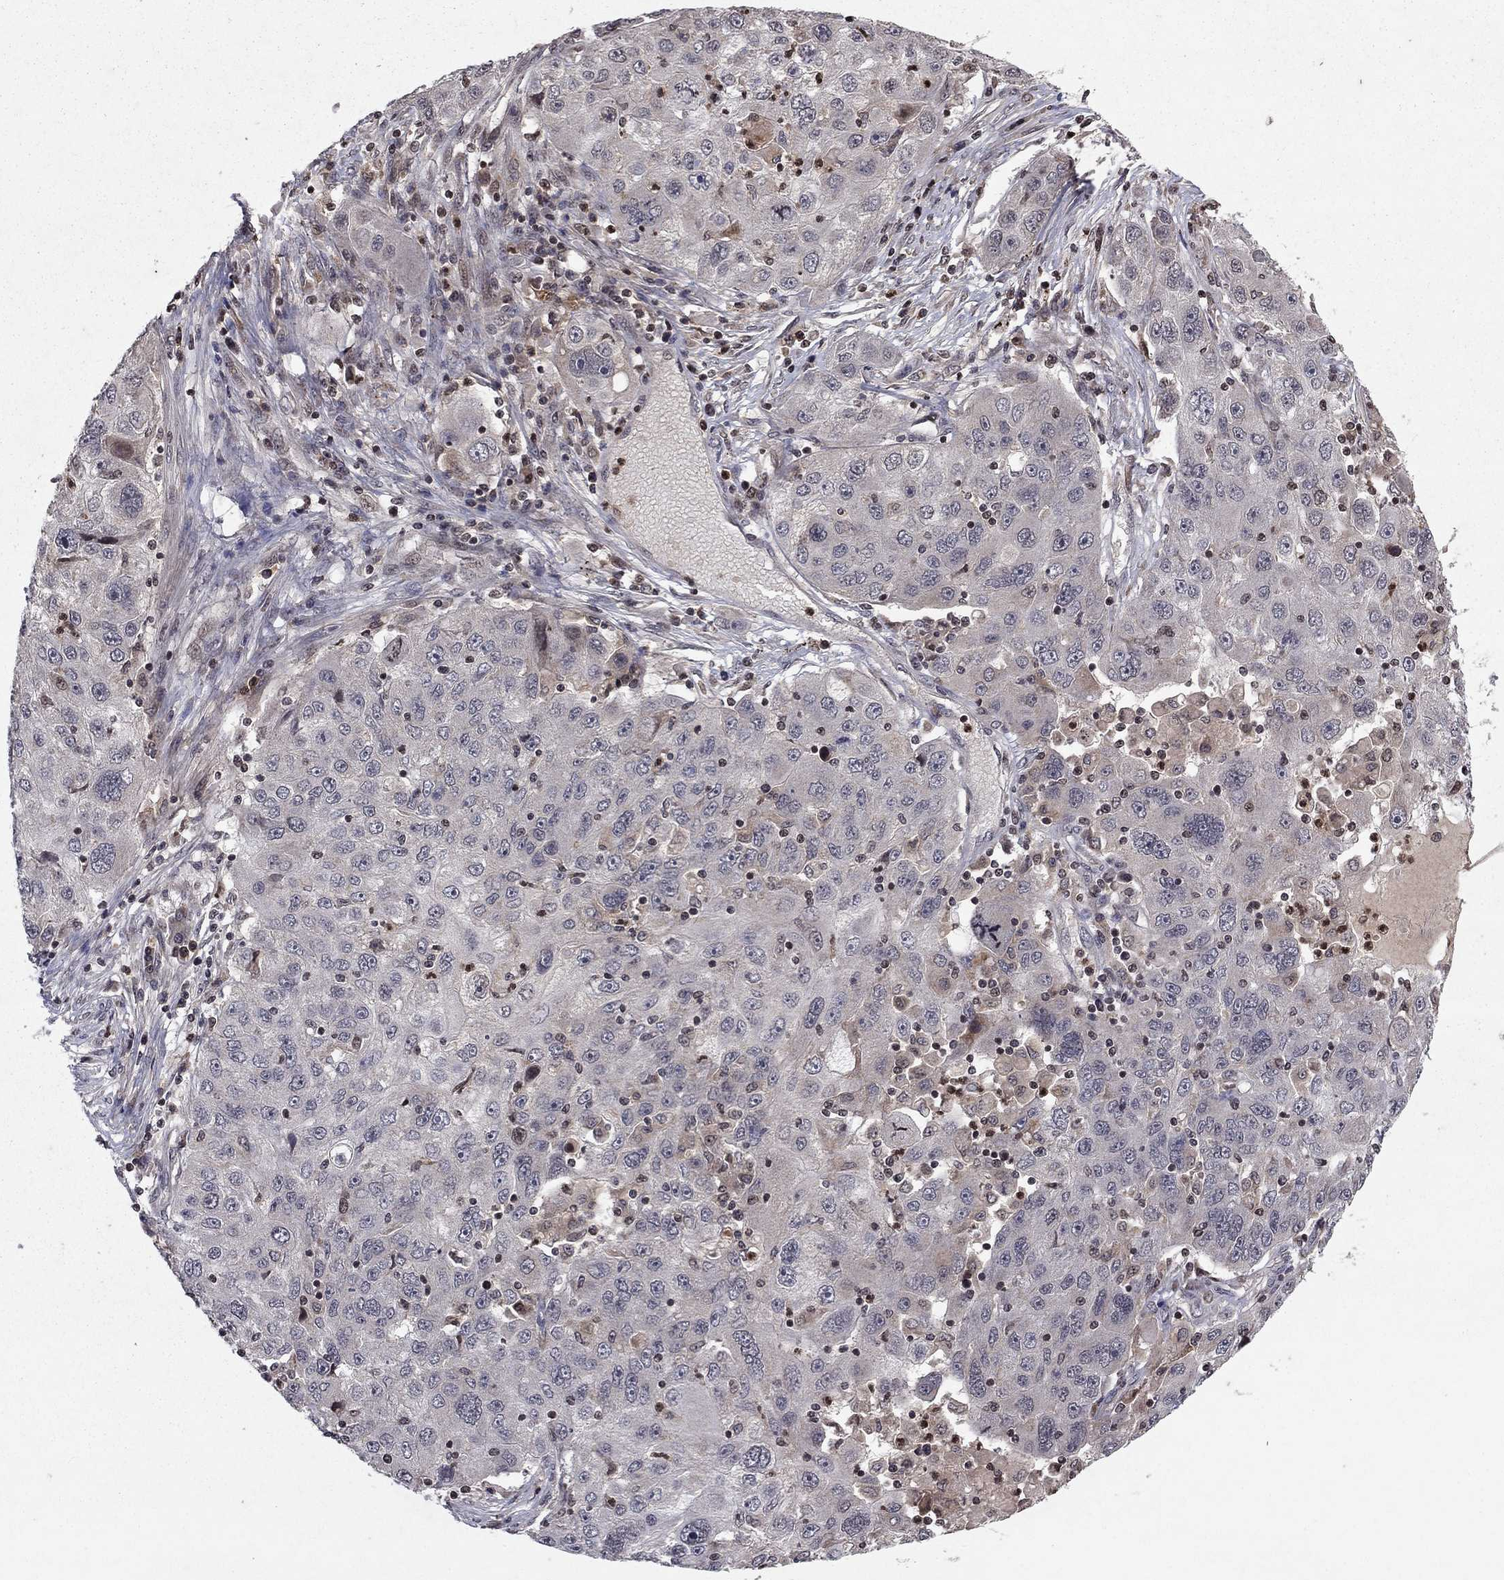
{"staining": {"intensity": "negative", "quantity": "none", "location": "none"}, "tissue": "stomach cancer", "cell_type": "Tumor cells", "image_type": "cancer", "snomed": [{"axis": "morphology", "description": "Adenocarcinoma, NOS"}, {"axis": "topography", "description": "Stomach"}], "caption": "An image of human stomach adenocarcinoma is negative for staining in tumor cells.", "gene": "SORBS1", "patient": {"sex": "male", "age": 56}}